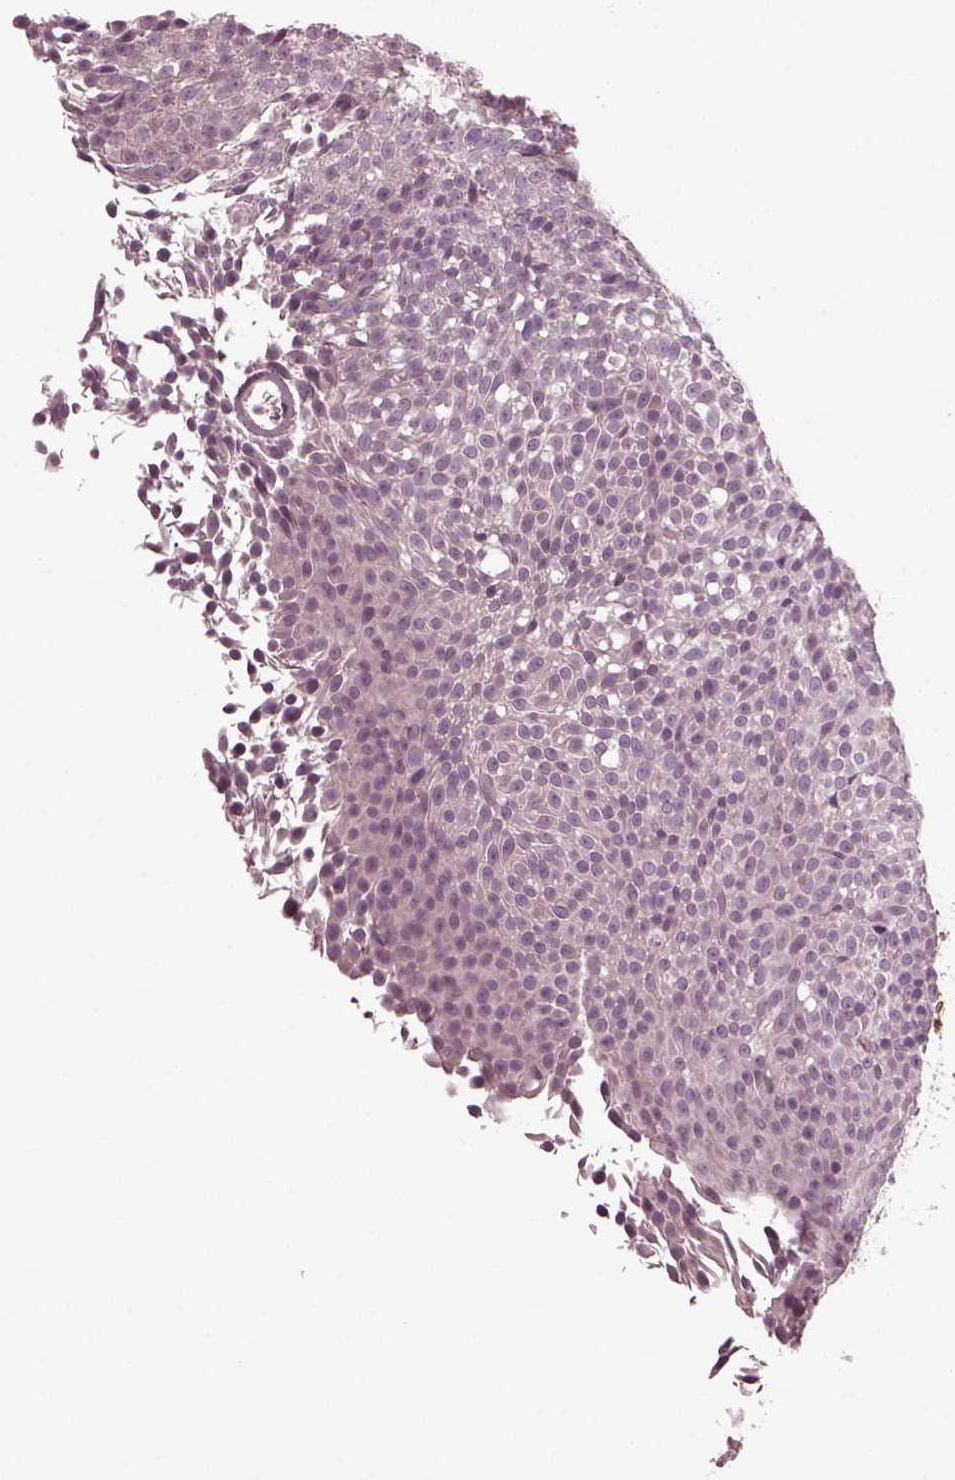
{"staining": {"intensity": "negative", "quantity": "none", "location": "none"}, "tissue": "urothelial cancer", "cell_type": "Tumor cells", "image_type": "cancer", "snomed": [{"axis": "morphology", "description": "Urothelial carcinoma, Low grade"}, {"axis": "topography", "description": "Urinary bladder"}], "caption": "Image shows no protein expression in tumor cells of urothelial carcinoma (low-grade) tissue. (DAB (3,3'-diaminobenzidine) immunohistochemistry visualized using brightfield microscopy, high magnification).", "gene": "PORCN", "patient": {"sex": "male", "age": 77}}